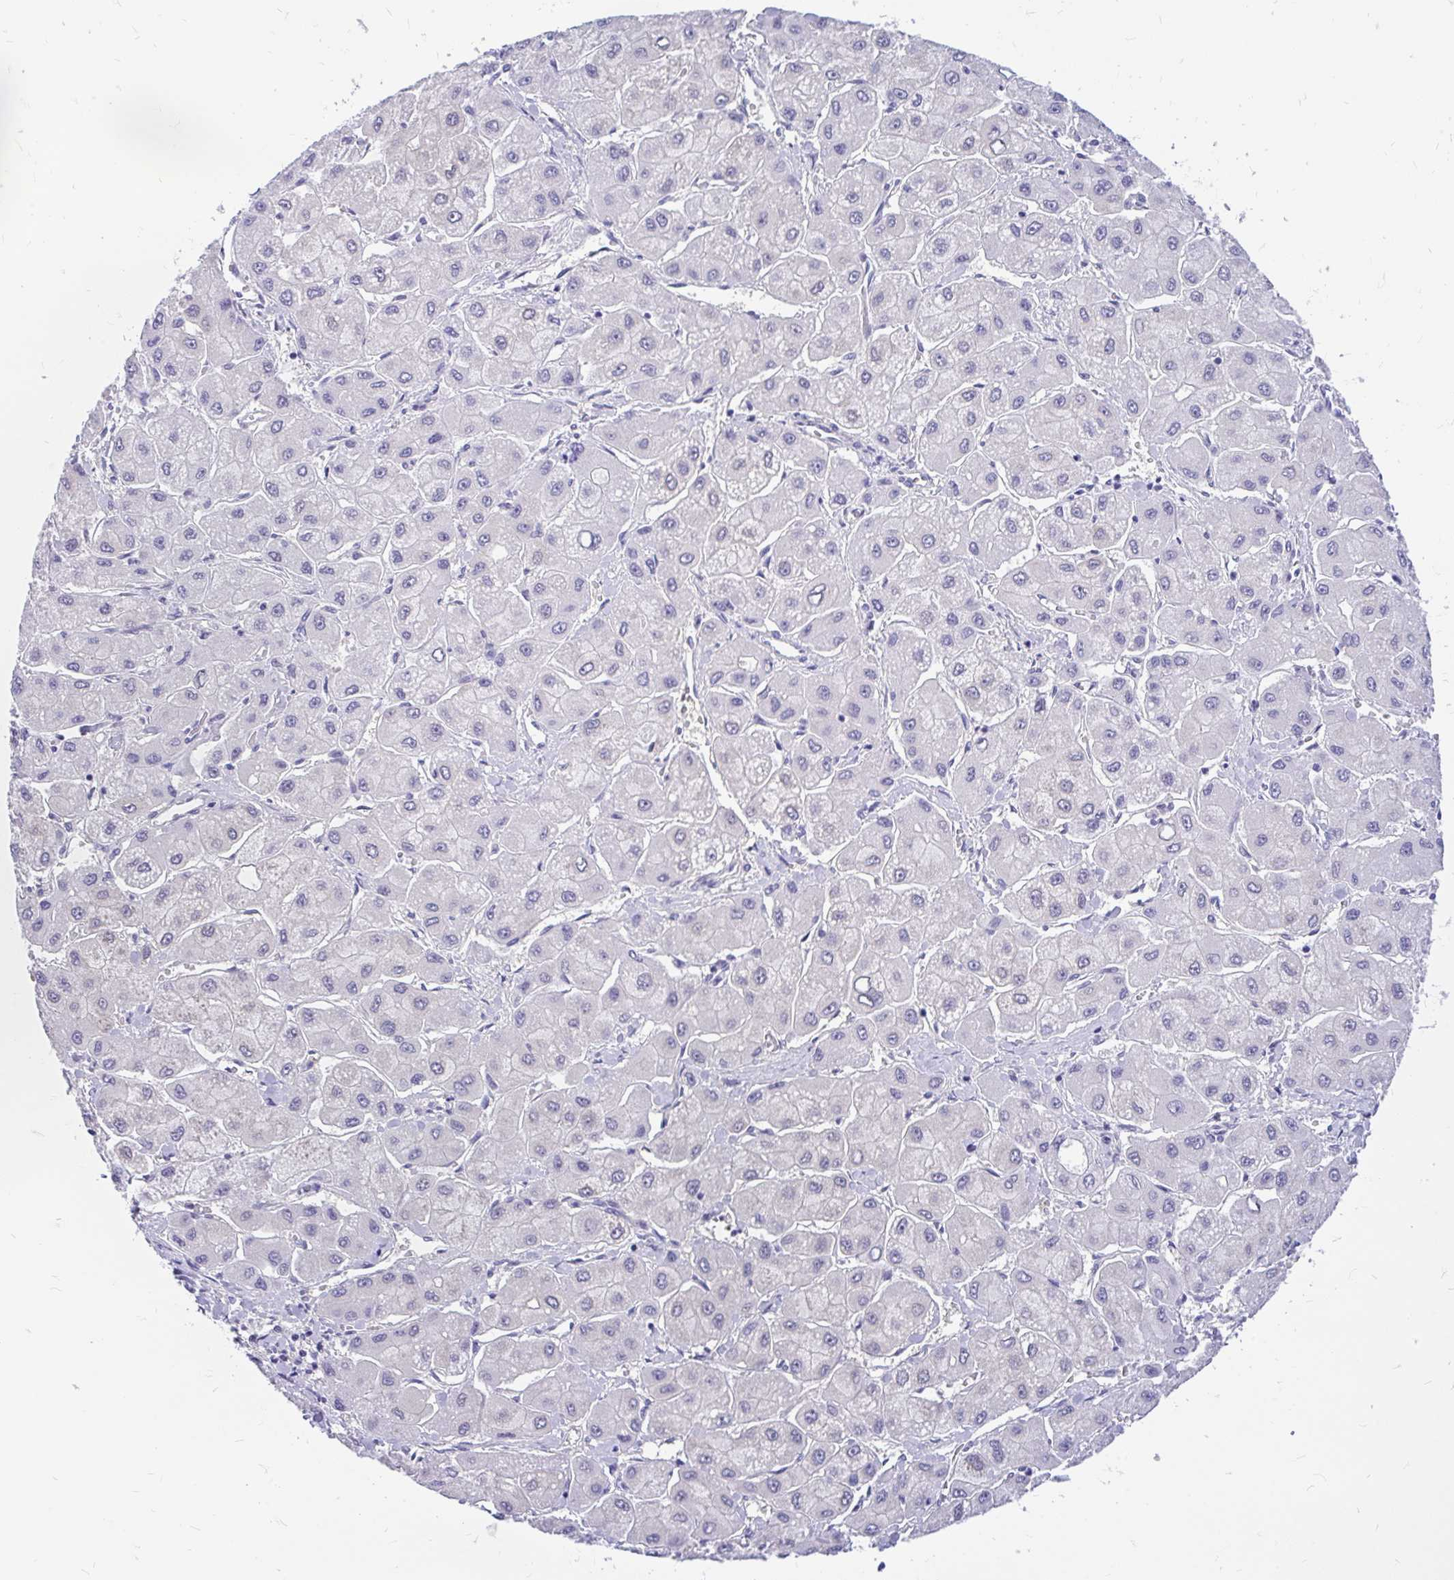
{"staining": {"intensity": "negative", "quantity": "none", "location": "none"}, "tissue": "liver cancer", "cell_type": "Tumor cells", "image_type": "cancer", "snomed": [{"axis": "morphology", "description": "Carcinoma, Hepatocellular, NOS"}, {"axis": "topography", "description": "Liver"}], "caption": "Immunohistochemistry histopathology image of neoplastic tissue: hepatocellular carcinoma (liver) stained with DAB reveals no significant protein positivity in tumor cells.", "gene": "MAP1LC3A", "patient": {"sex": "male", "age": 40}}